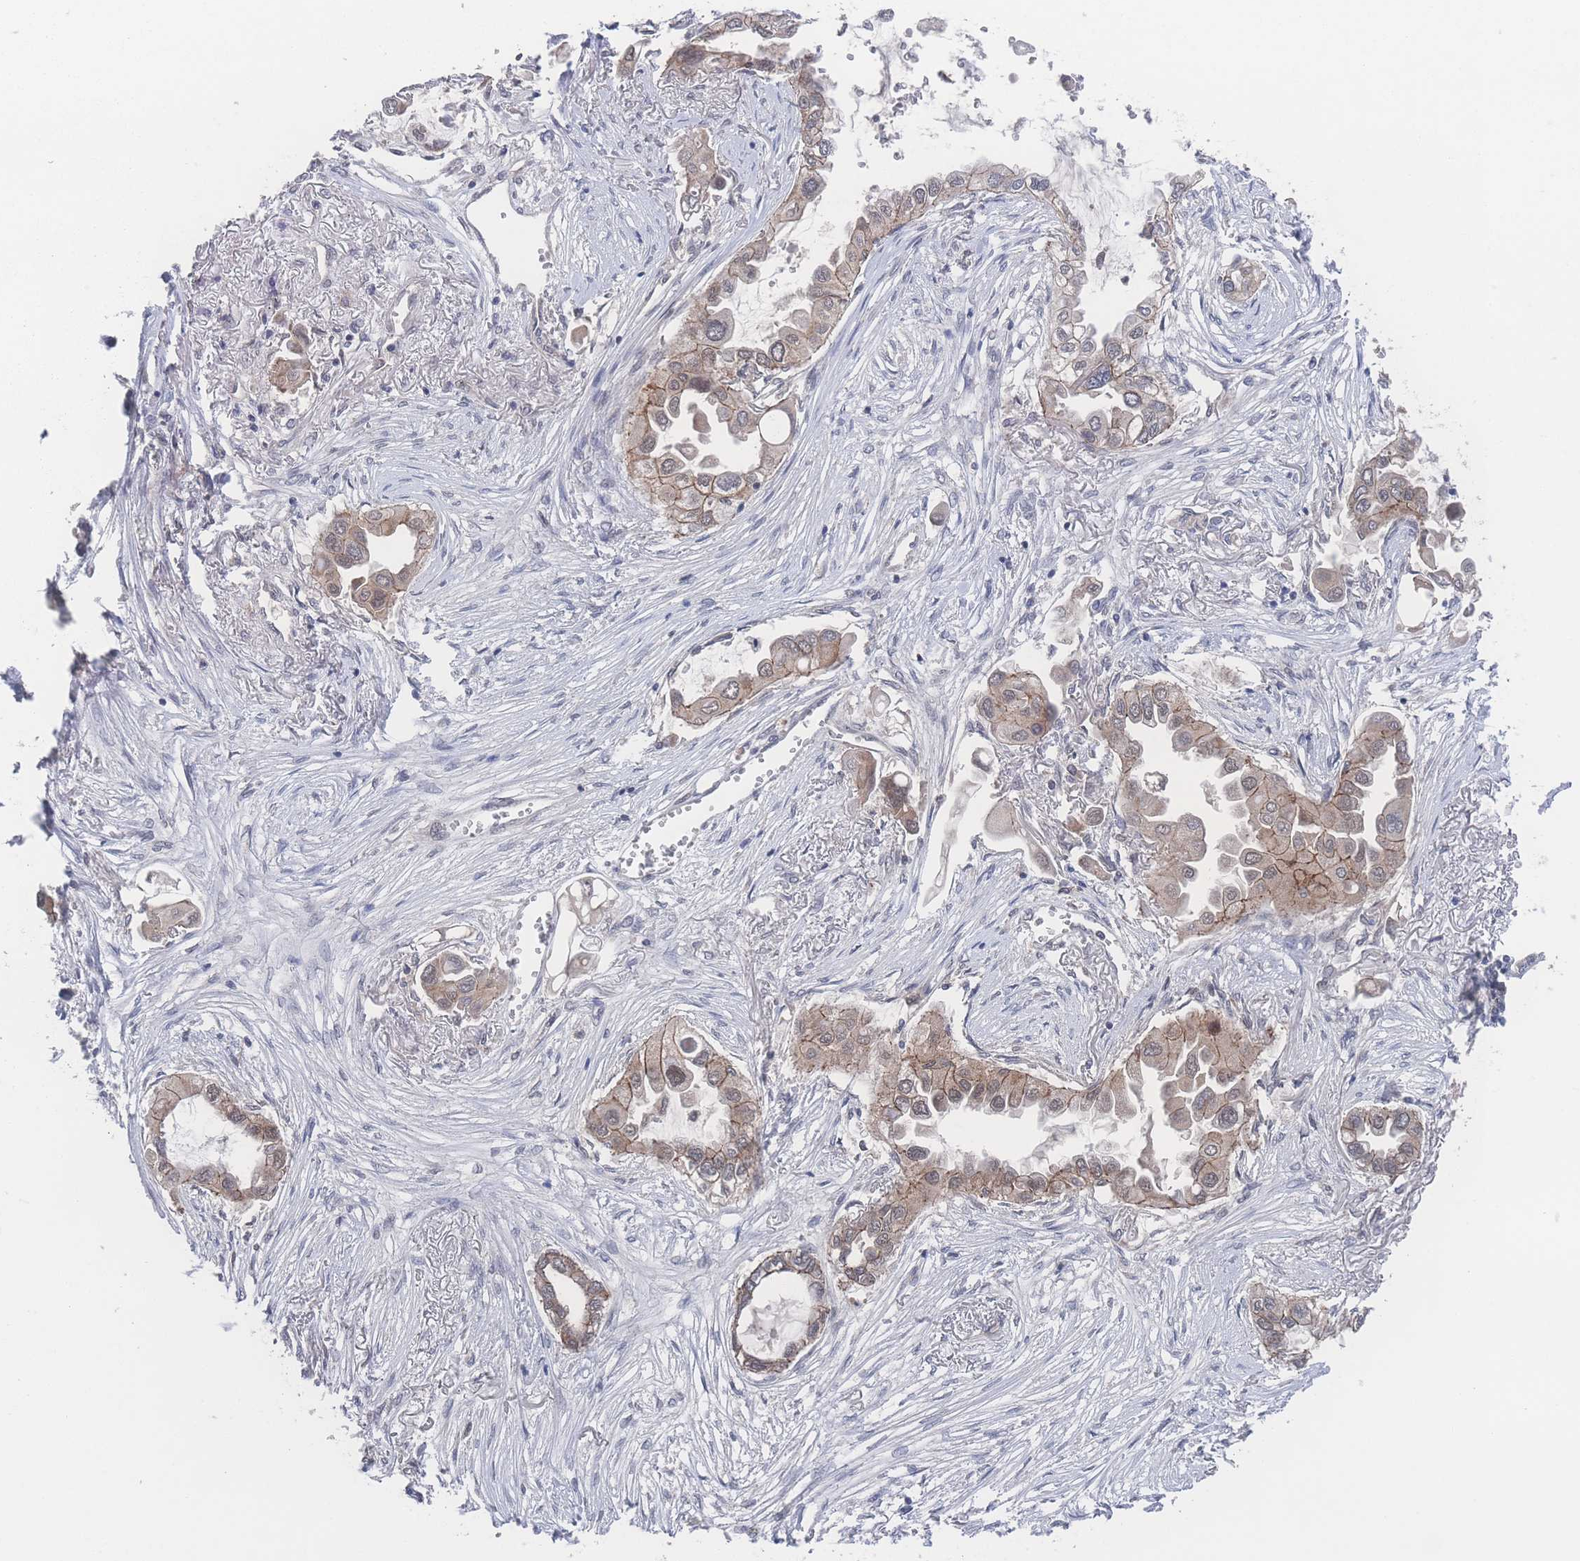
{"staining": {"intensity": "moderate", "quantity": "25%-75%", "location": "cytoplasmic/membranous"}, "tissue": "lung cancer", "cell_type": "Tumor cells", "image_type": "cancer", "snomed": [{"axis": "morphology", "description": "Adenocarcinoma, NOS"}, {"axis": "topography", "description": "Lung"}], "caption": "About 25%-75% of tumor cells in human lung cancer (adenocarcinoma) exhibit moderate cytoplasmic/membranous protein expression as visualized by brown immunohistochemical staining.", "gene": "NBEAL1", "patient": {"sex": "female", "age": 76}}